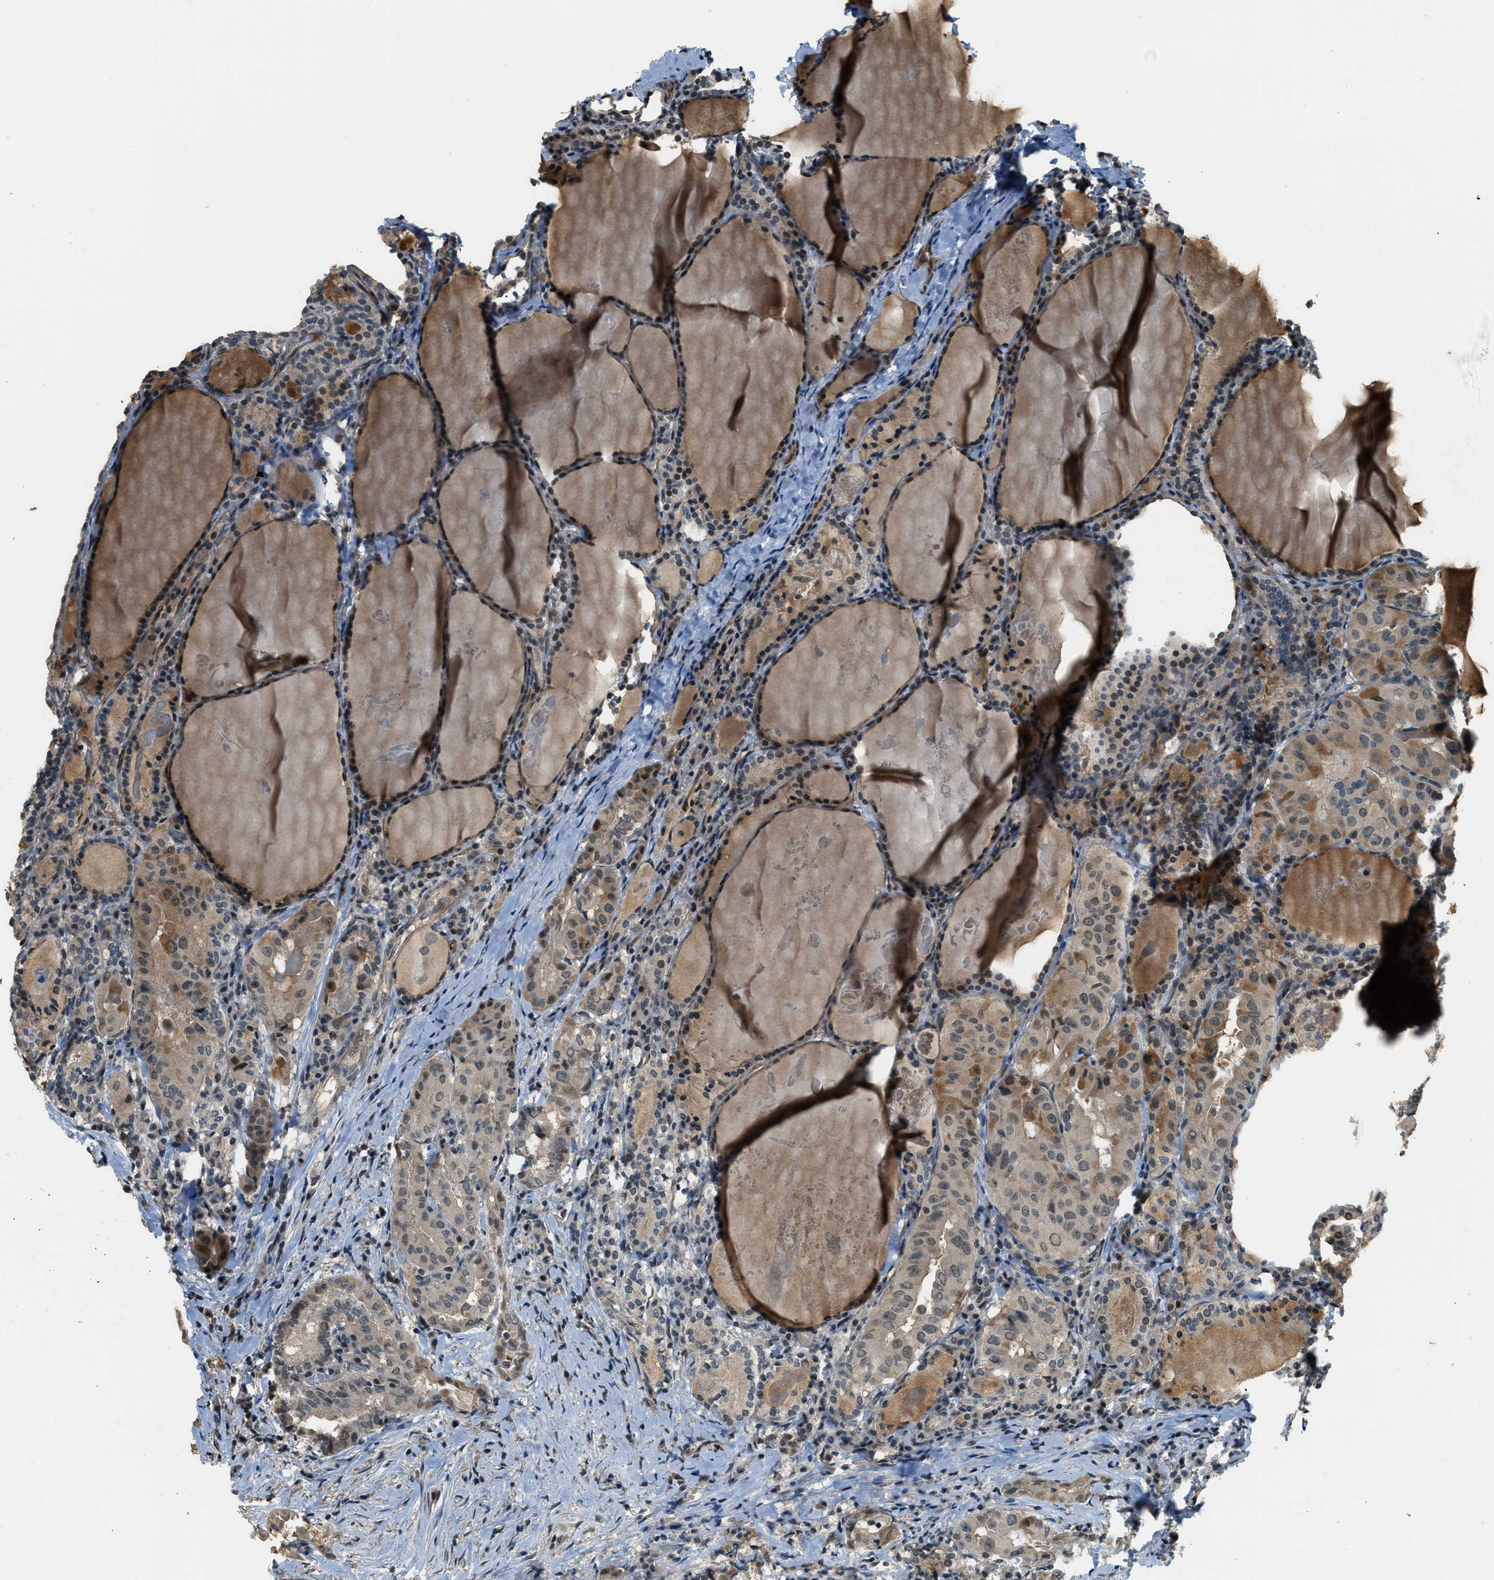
{"staining": {"intensity": "weak", "quantity": "25%-75%", "location": "cytoplasmic/membranous,nuclear"}, "tissue": "thyroid cancer", "cell_type": "Tumor cells", "image_type": "cancer", "snomed": [{"axis": "morphology", "description": "Papillary adenocarcinoma, NOS"}, {"axis": "topography", "description": "Thyroid gland"}], "caption": "Thyroid papillary adenocarcinoma stained for a protein reveals weak cytoplasmic/membranous and nuclear positivity in tumor cells.", "gene": "MED21", "patient": {"sex": "female", "age": 42}}